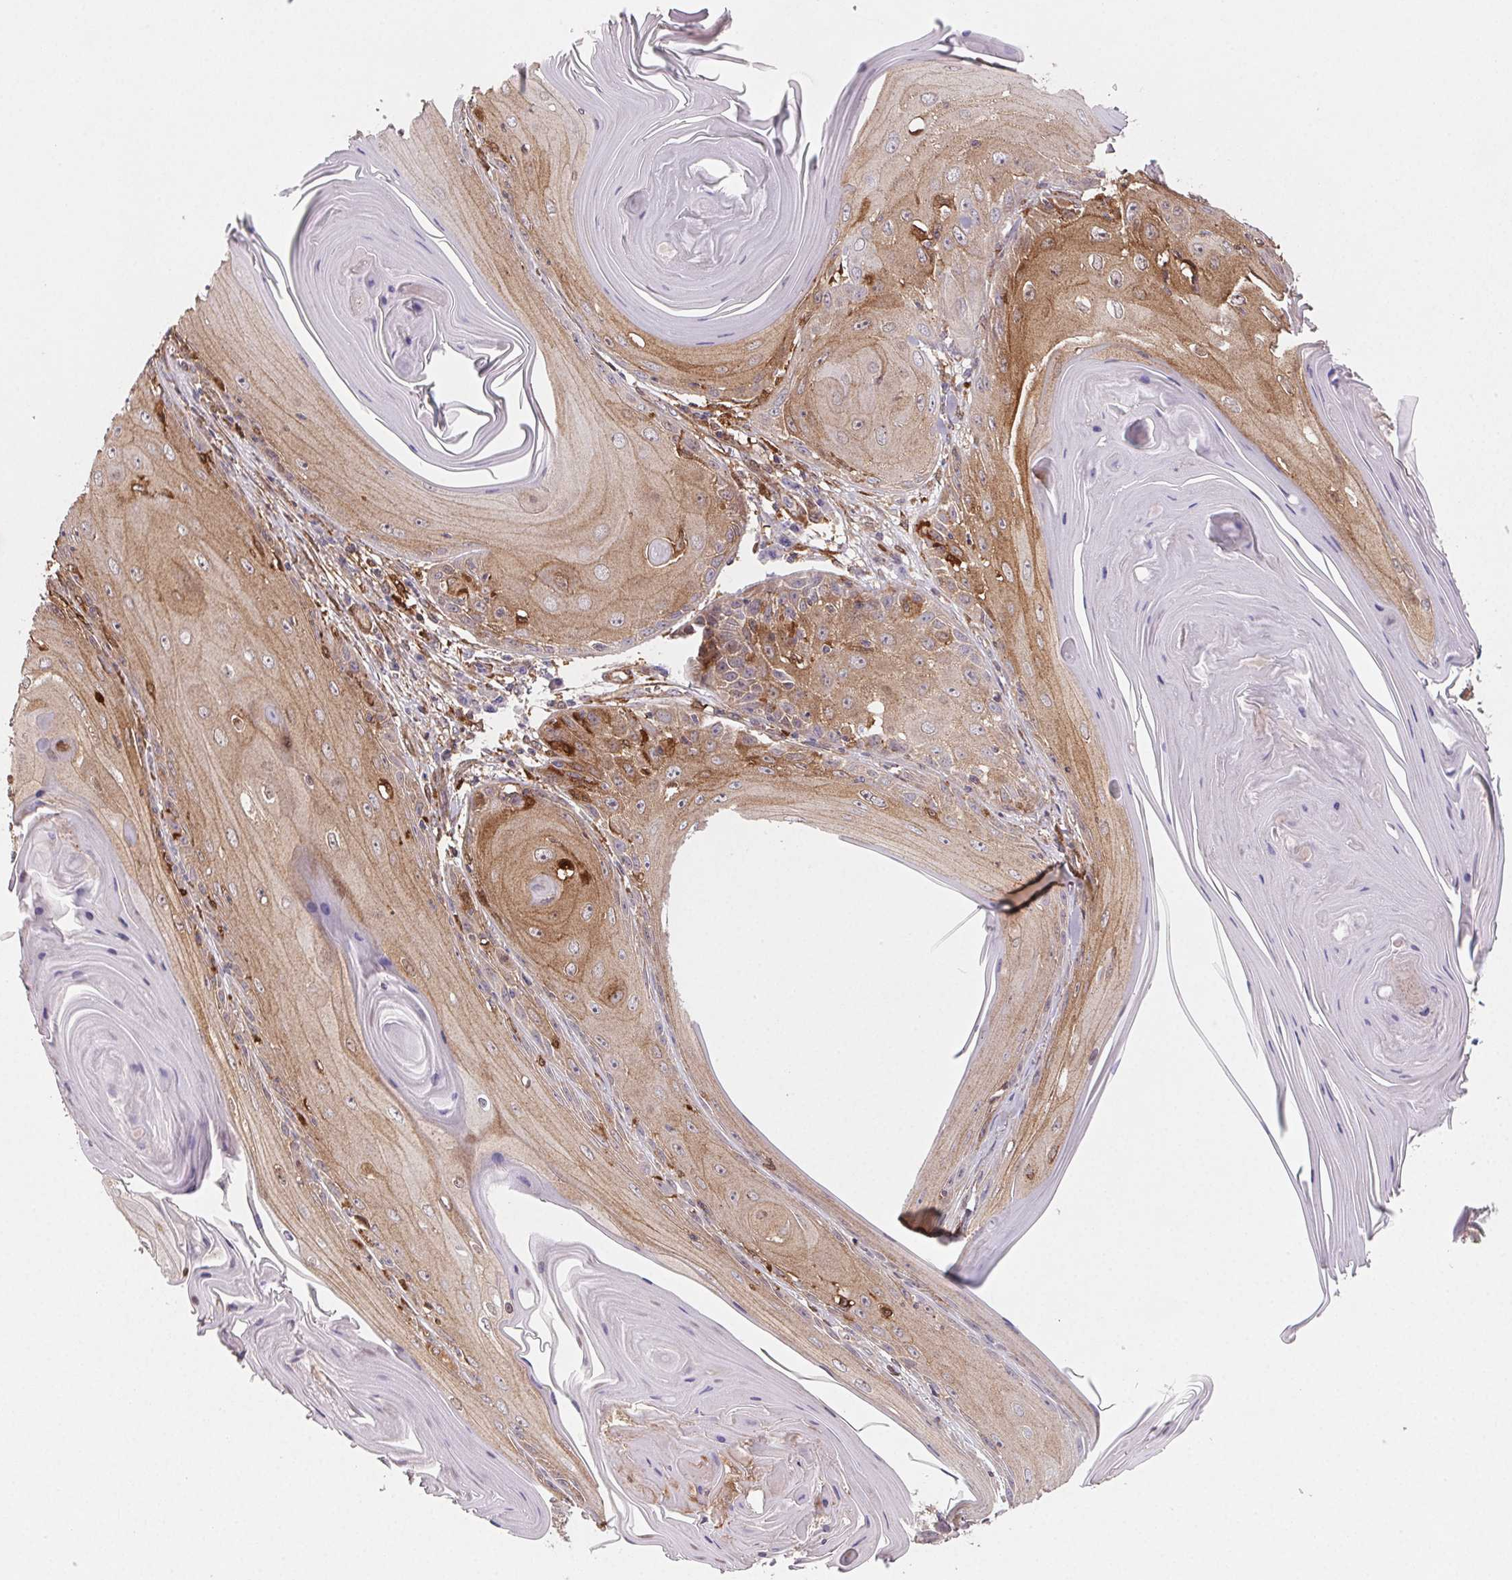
{"staining": {"intensity": "moderate", "quantity": "25%-75%", "location": "cytoplasmic/membranous"}, "tissue": "skin cancer", "cell_type": "Tumor cells", "image_type": "cancer", "snomed": [{"axis": "morphology", "description": "Squamous cell carcinoma, NOS"}, {"axis": "topography", "description": "Skin"}, {"axis": "topography", "description": "Vulva"}], "caption": "Skin squamous cell carcinoma stained with DAB (3,3'-diaminobenzidine) IHC demonstrates medium levels of moderate cytoplasmic/membranous expression in approximately 25%-75% of tumor cells.", "gene": "GBP1", "patient": {"sex": "female", "age": 85}}